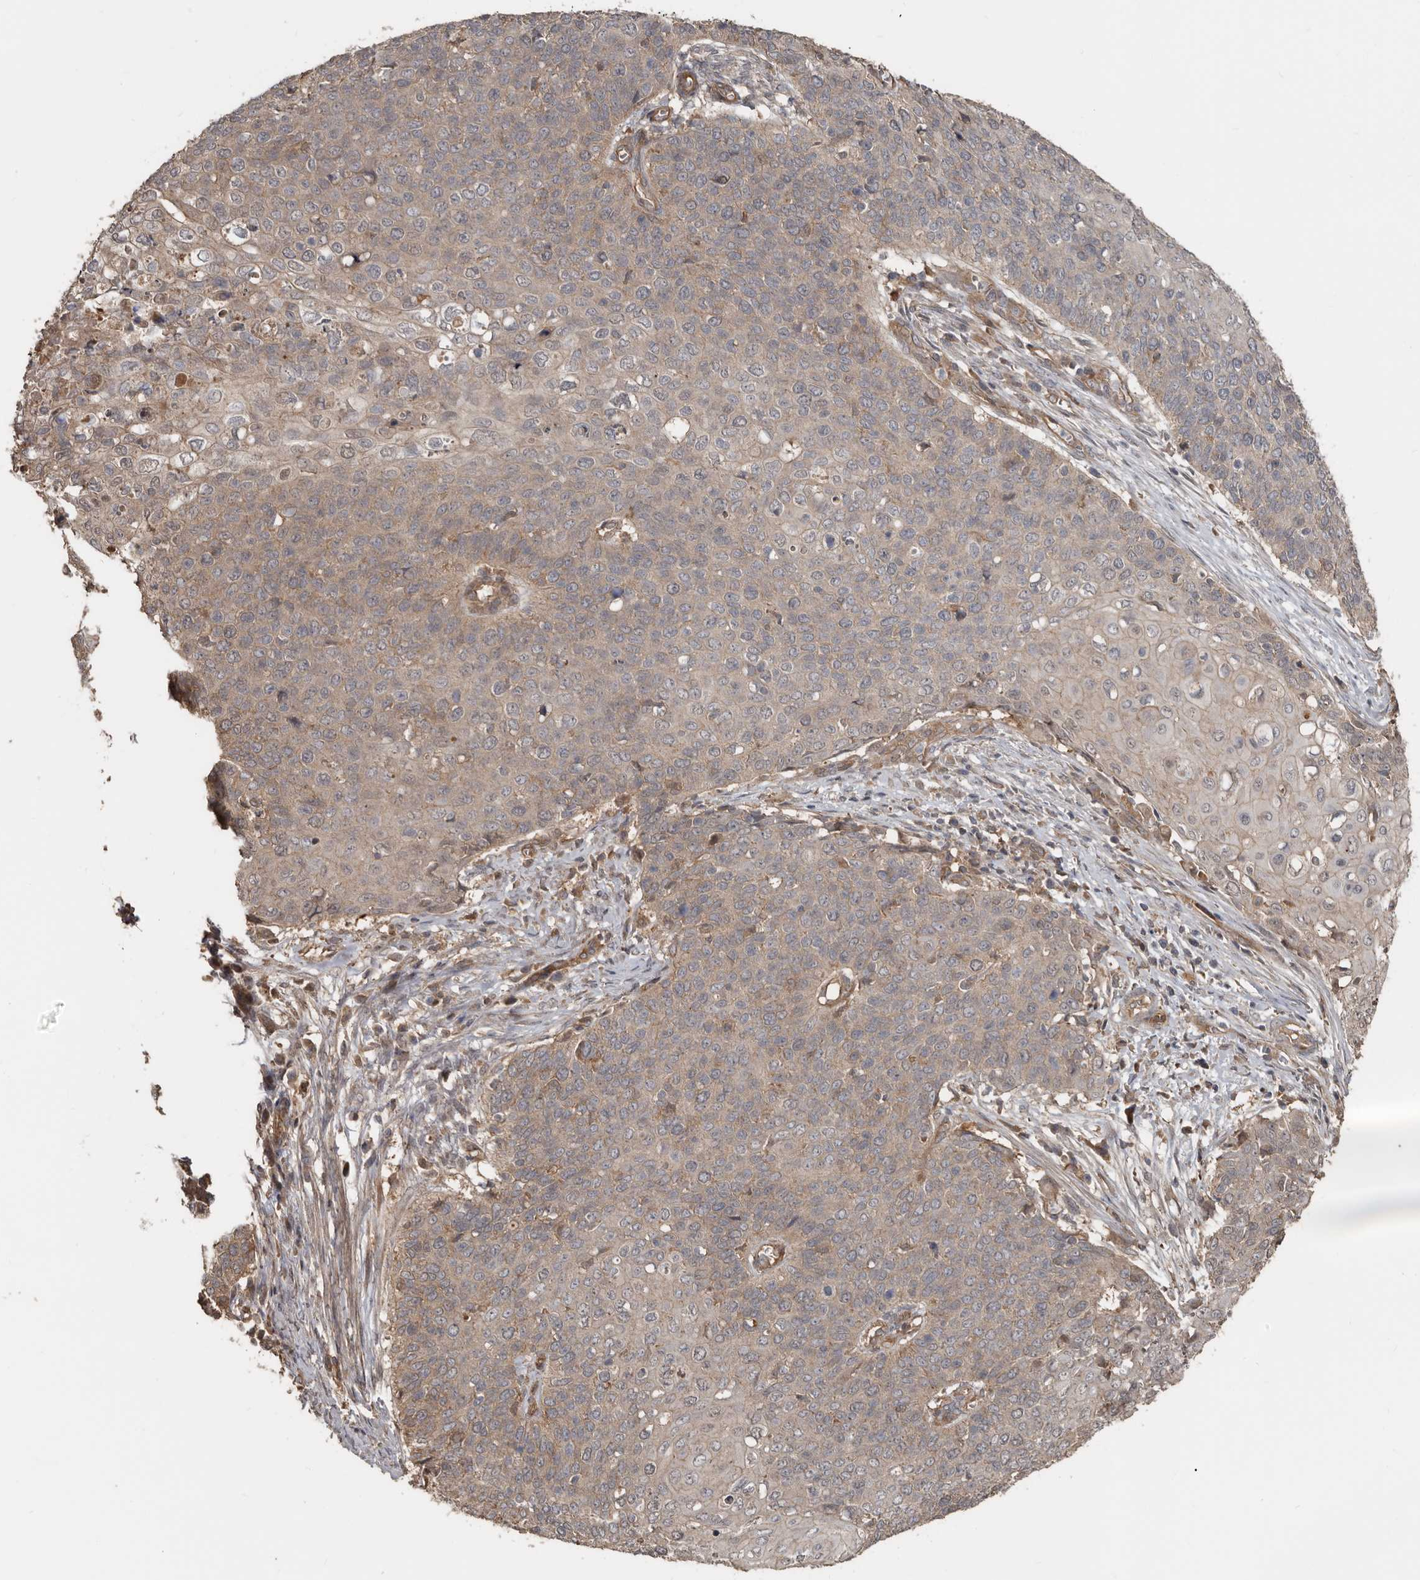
{"staining": {"intensity": "weak", "quantity": "25%-75%", "location": "cytoplasmic/membranous"}, "tissue": "cervical cancer", "cell_type": "Tumor cells", "image_type": "cancer", "snomed": [{"axis": "morphology", "description": "Squamous cell carcinoma, NOS"}, {"axis": "topography", "description": "Cervix"}], "caption": "Immunohistochemical staining of cervical cancer (squamous cell carcinoma) shows low levels of weak cytoplasmic/membranous protein staining in about 25%-75% of tumor cells. (DAB IHC, brown staining for protein, blue staining for nuclei).", "gene": "EXOC3L1", "patient": {"sex": "female", "age": 39}}